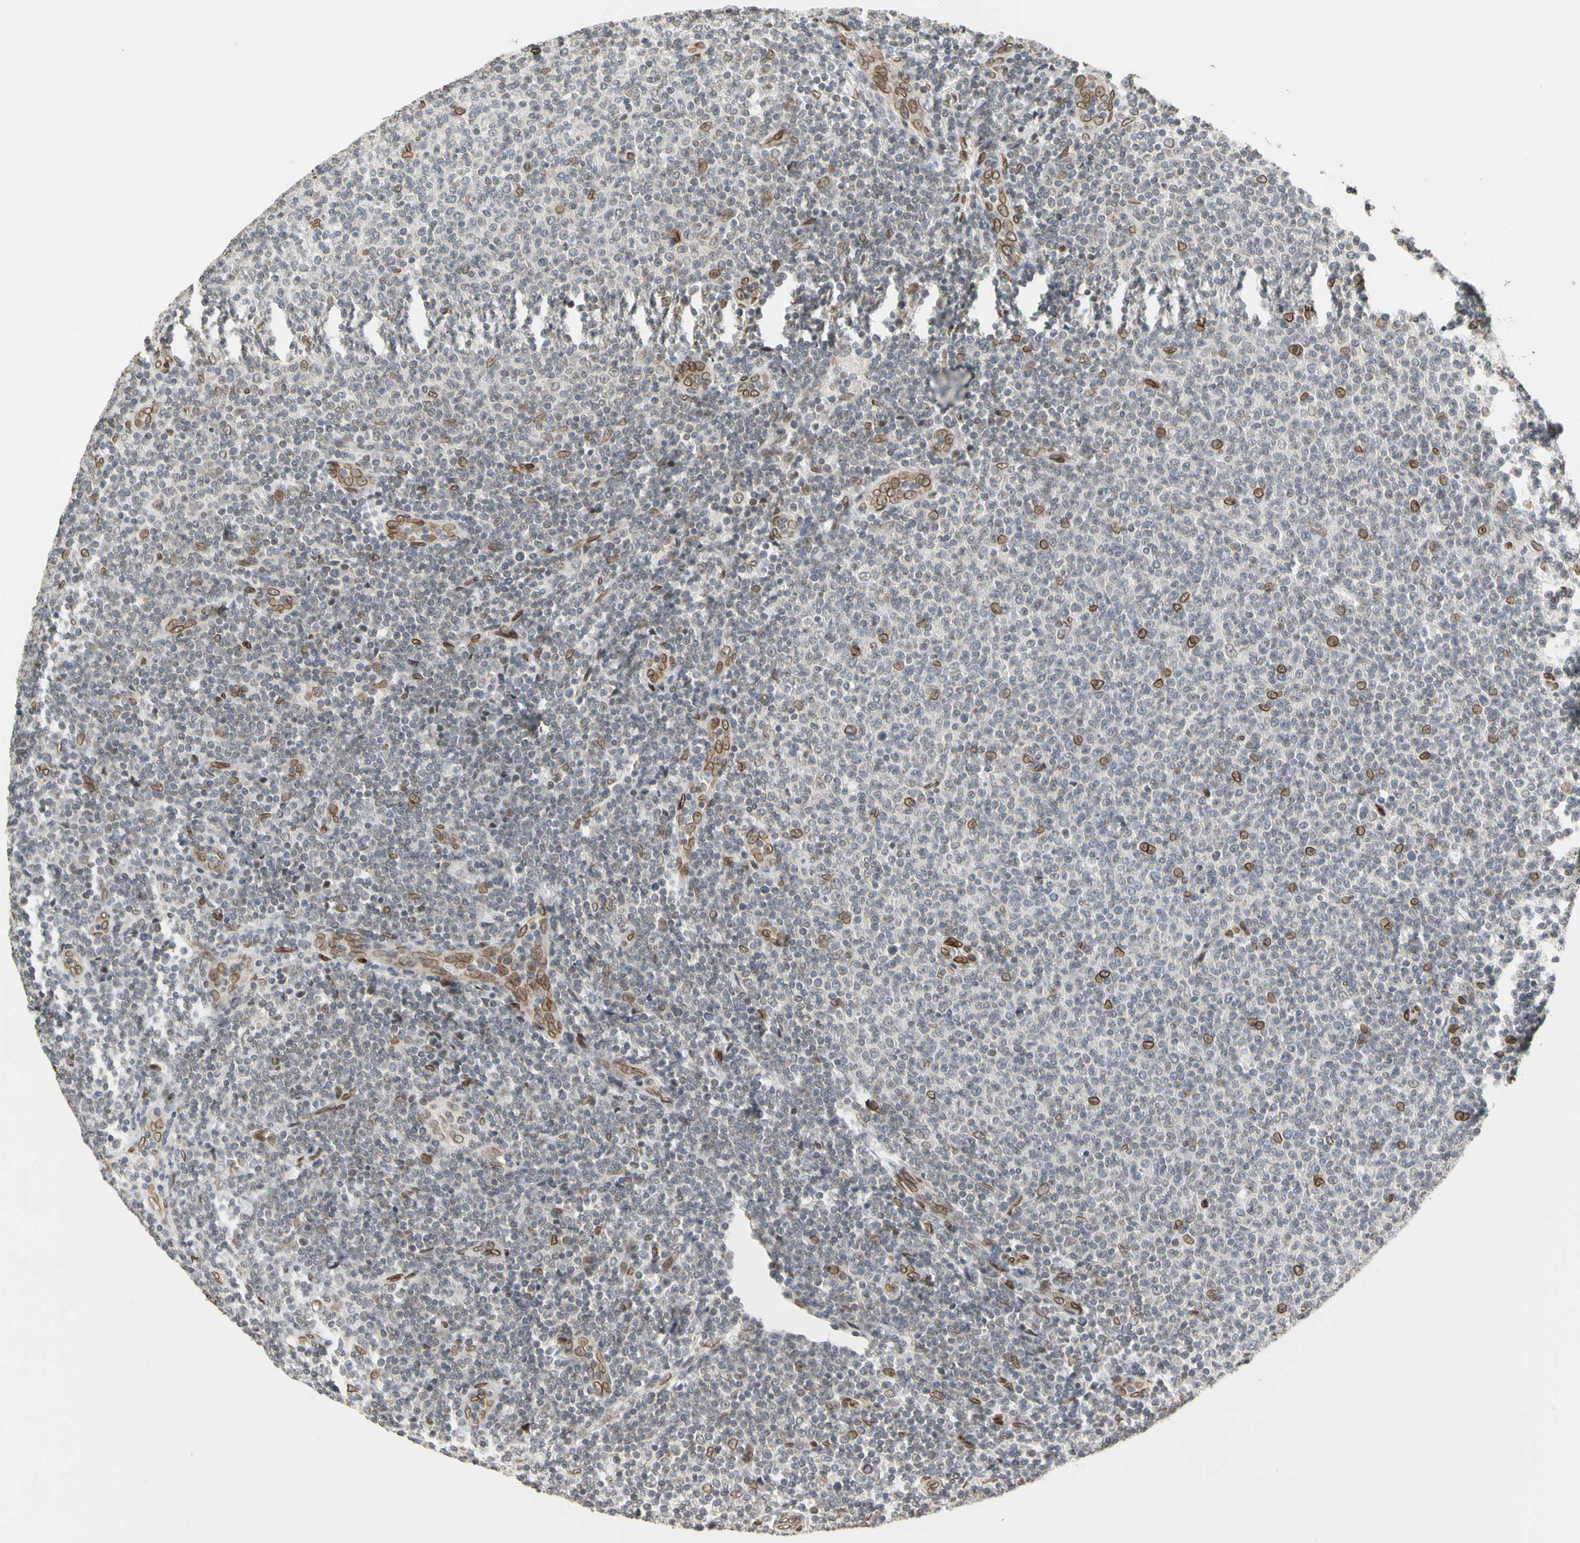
{"staining": {"intensity": "negative", "quantity": "none", "location": "none"}, "tissue": "lymphoma", "cell_type": "Tumor cells", "image_type": "cancer", "snomed": [{"axis": "morphology", "description": "Malignant lymphoma, non-Hodgkin's type, Low grade"}, {"axis": "topography", "description": "Lymph node"}], "caption": "High power microscopy image of an immunohistochemistry micrograph of low-grade malignant lymphoma, non-Hodgkin's type, revealing no significant staining in tumor cells. (Immunohistochemistry, brightfield microscopy, high magnification).", "gene": "SUN1", "patient": {"sex": "male", "age": 66}}